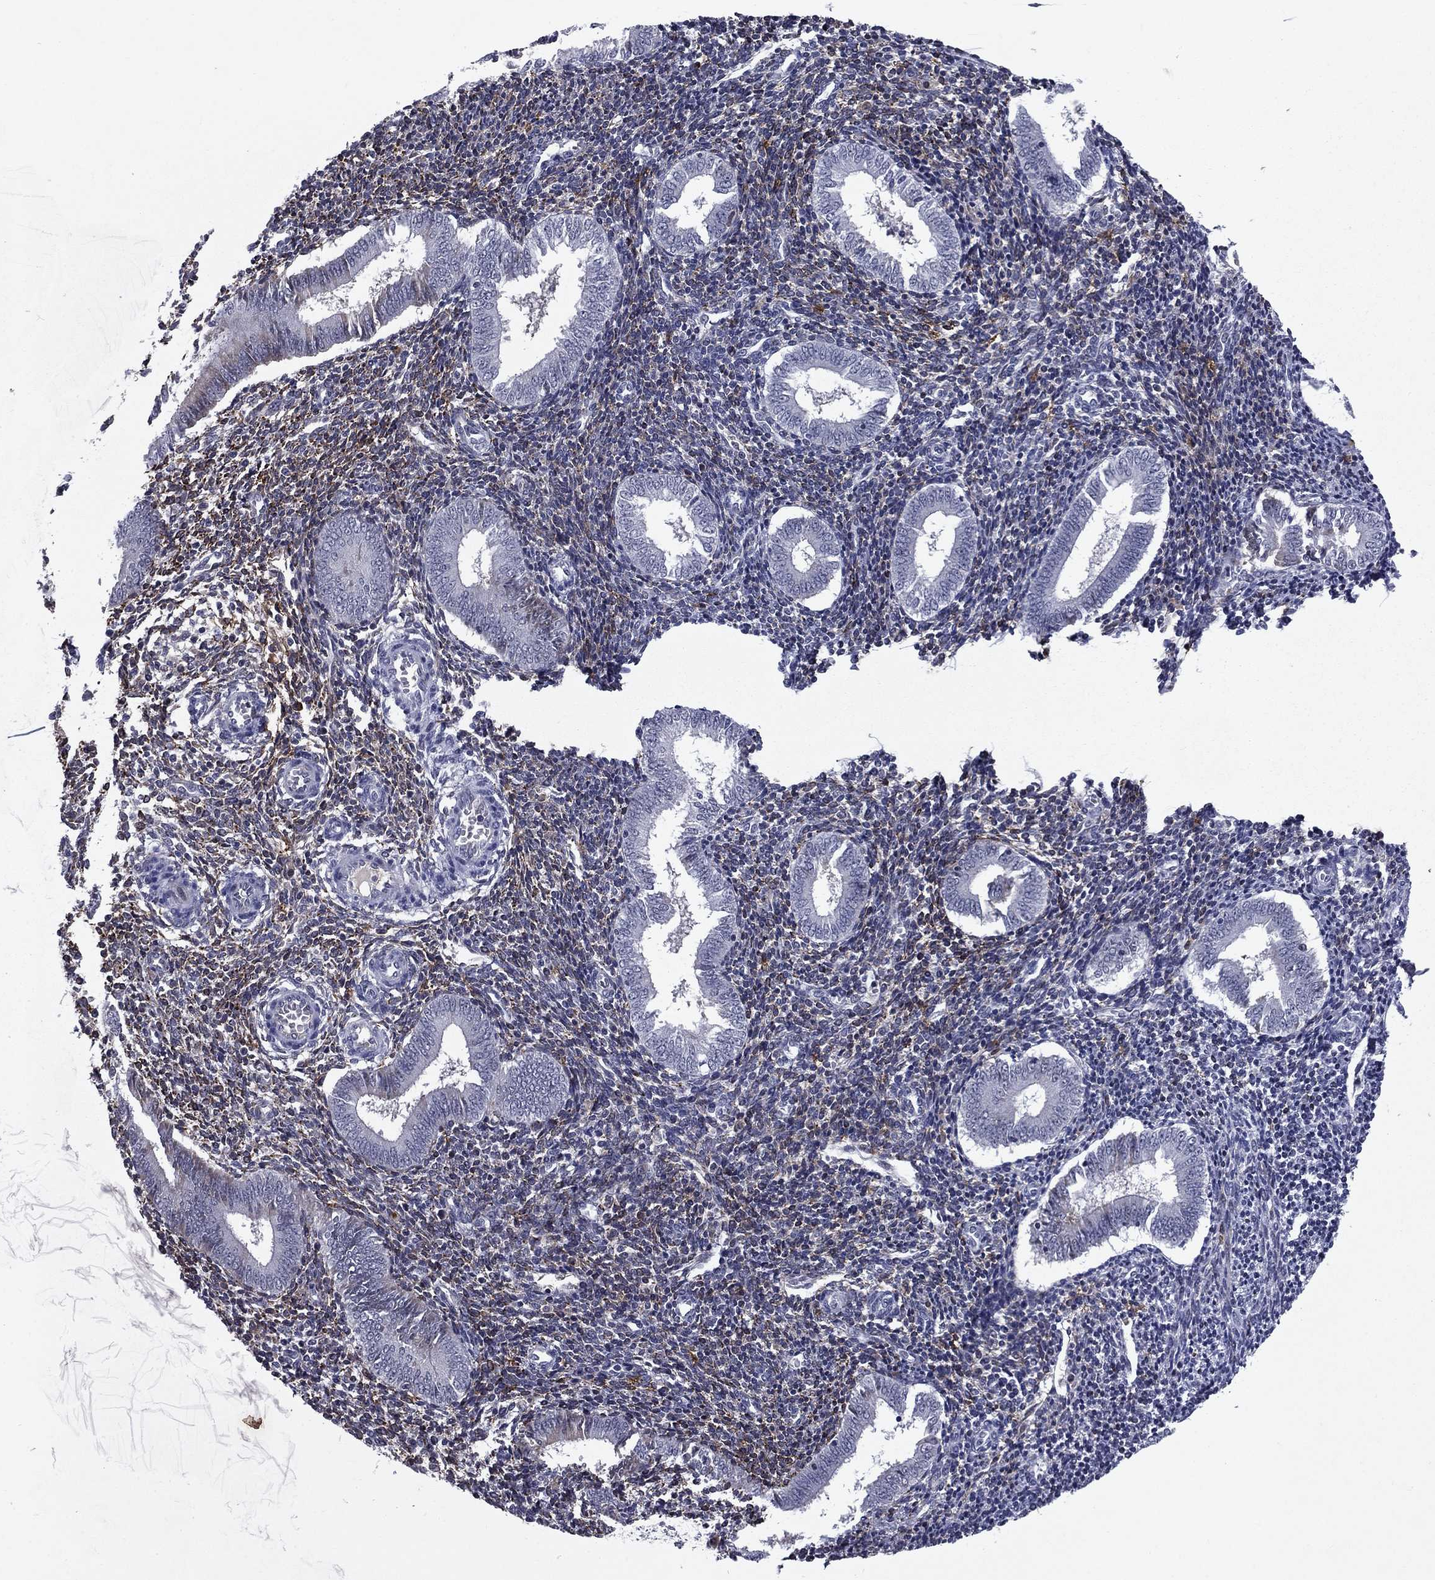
{"staining": {"intensity": "weak", "quantity": "<25%", "location": "cytoplasmic/membranous"}, "tissue": "endometrium", "cell_type": "Cells in endometrial stroma", "image_type": "normal", "snomed": [{"axis": "morphology", "description": "Normal tissue, NOS"}, {"axis": "topography", "description": "Endometrium"}], "caption": "IHC micrograph of unremarkable endometrium: human endometrium stained with DAB (3,3'-diaminobenzidine) reveals no significant protein positivity in cells in endometrial stroma. (Stains: DAB (3,3'-diaminobenzidine) IHC with hematoxylin counter stain, Microscopy: brightfield microscopy at high magnification).", "gene": "ECM1", "patient": {"sex": "female", "age": 25}}